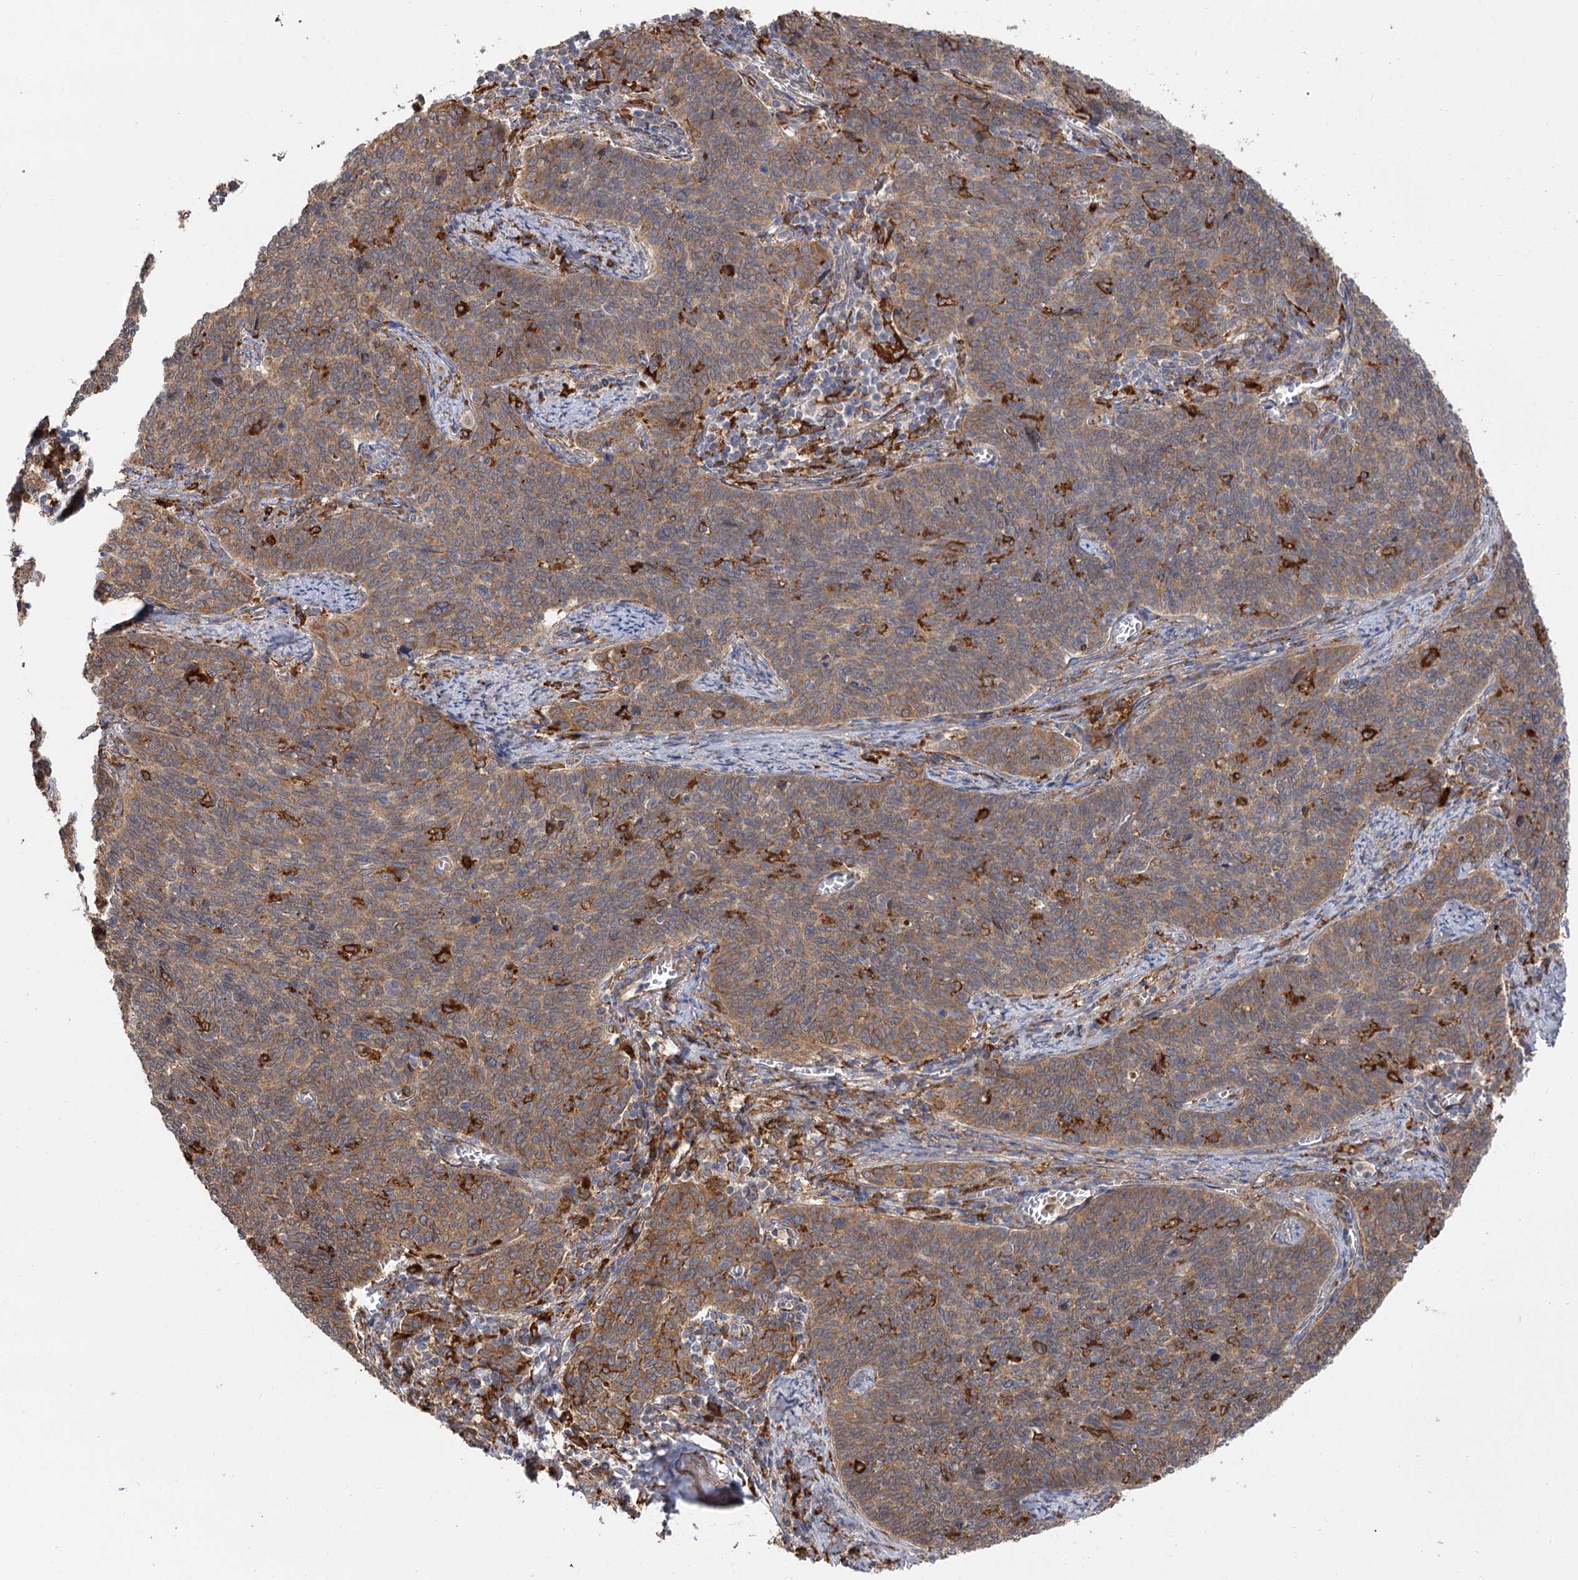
{"staining": {"intensity": "moderate", "quantity": ">75%", "location": "cytoplasmic/membranous"}, "tissue": "cervical cancer", "cell_type": "Tumor cells", "image_type": "cancer", "snomed": [{"axis": "morphology", "description": "Squamous cell carcinoma, NOS"}, {"axis": "topography", "description": "Cervix"}], "caption": "This is a photomicrograph of immunohistochemistry staining of squamous cell carcinoma (cervical), which shows moderate staining in the cytoplasmic/membranous of tumor cells.", "gene": "PPIP5K2", "patient": {"sex": "female", "age": 39}}